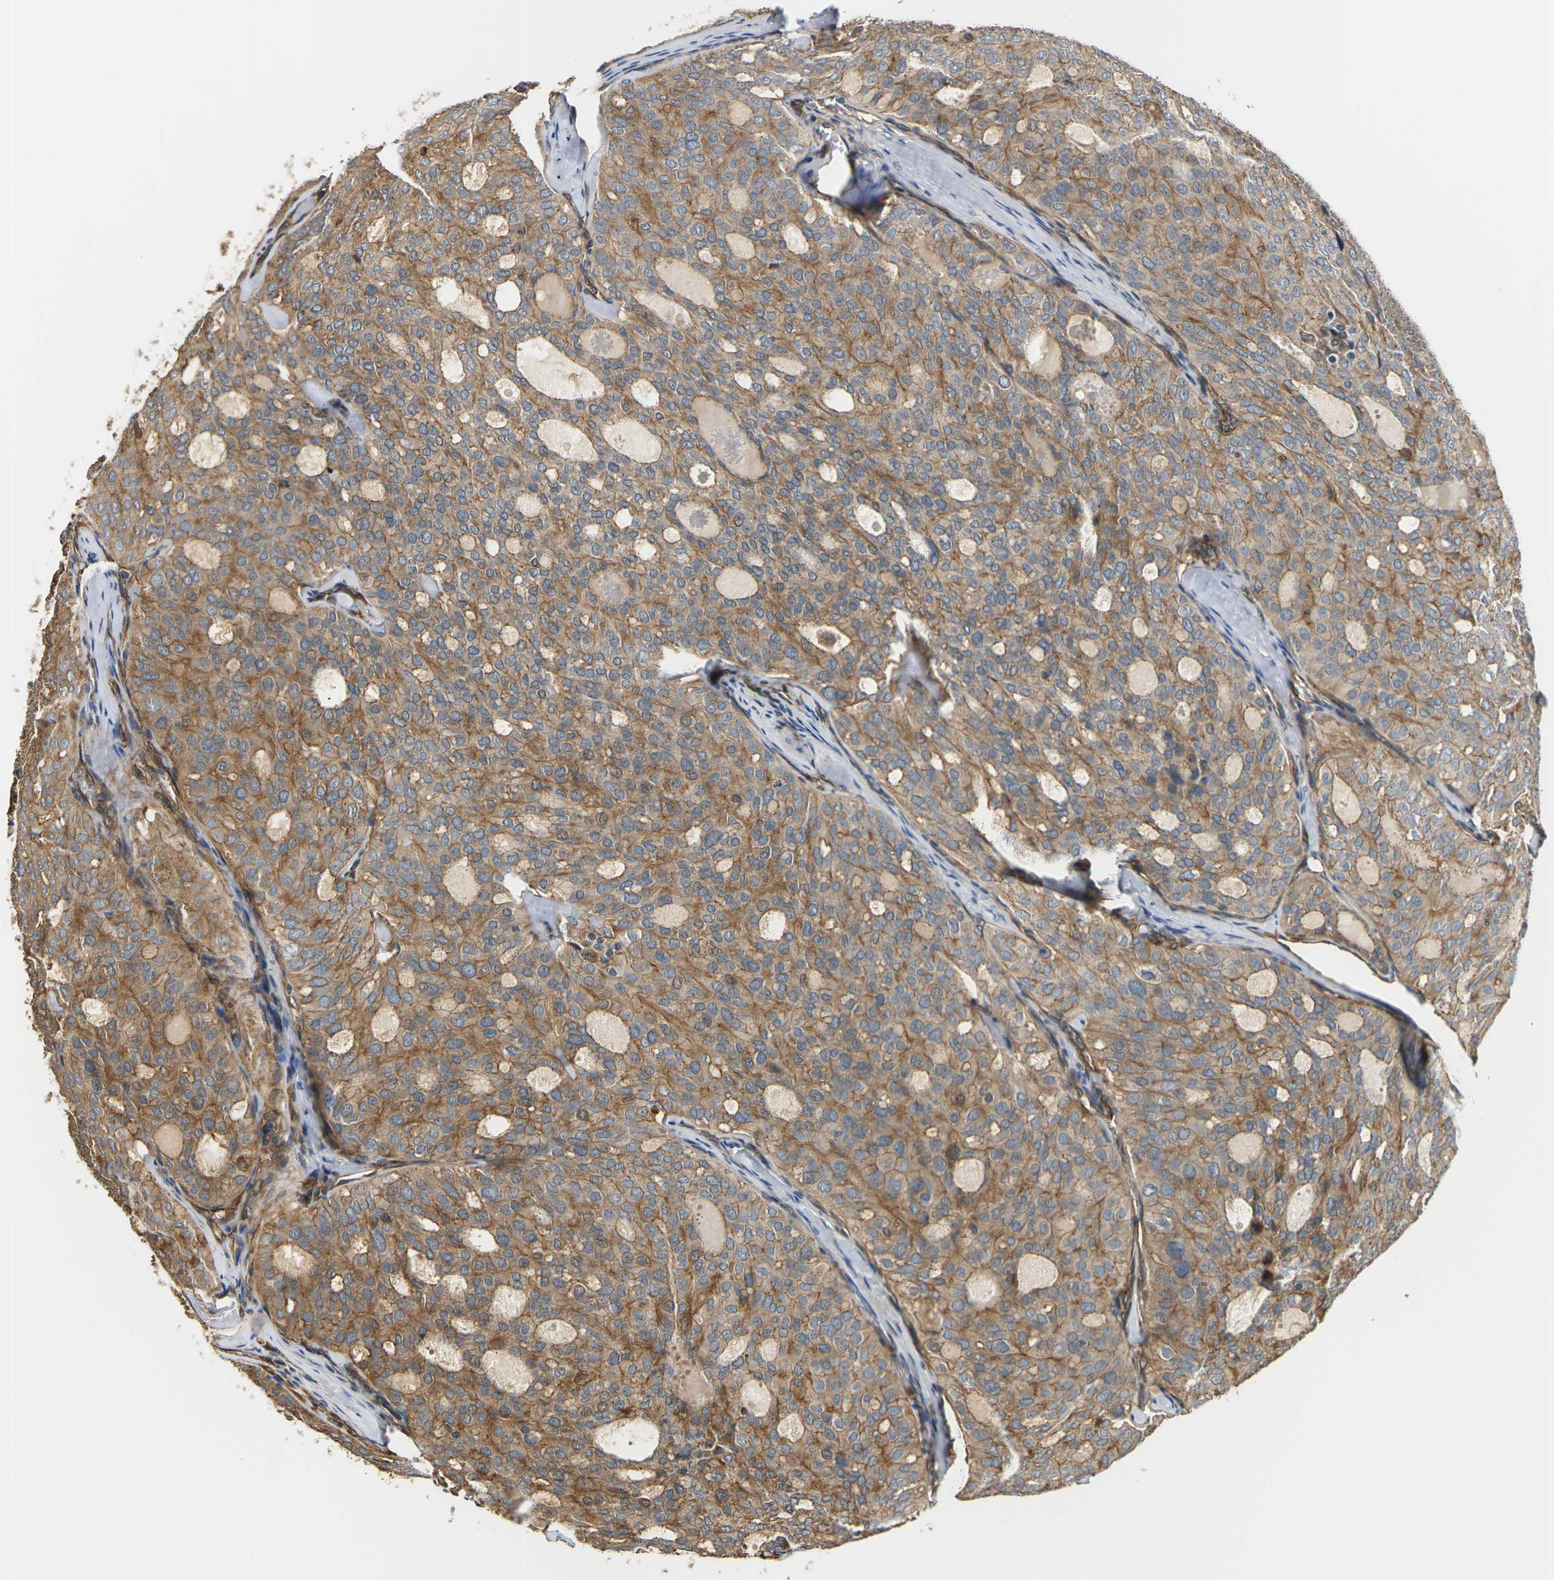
{"staining": {"intensity": "moderate", "quantity": ">75%", "location": "cytoplasmic/membranous"}, "tissue": "thyroid cancer", "cell_type": "Tumor cells", "image_type": "cancer", "snomed": [{"axis": "morphology", "description": "Follicular adenoma carcinoma, NOS"}, {"axis": "topography", "description": "Thyroid gland"}], "caption": "A photomicrograph showing moderate cytoplasmic/membranous staining in about >75% of tumor cells in follicular adenoma carcinoma (thyroid), as visualized by brown immunohistochemical staining.", "gene": "PCDHB4", "patient": {"sex": "male", "age": 75}}